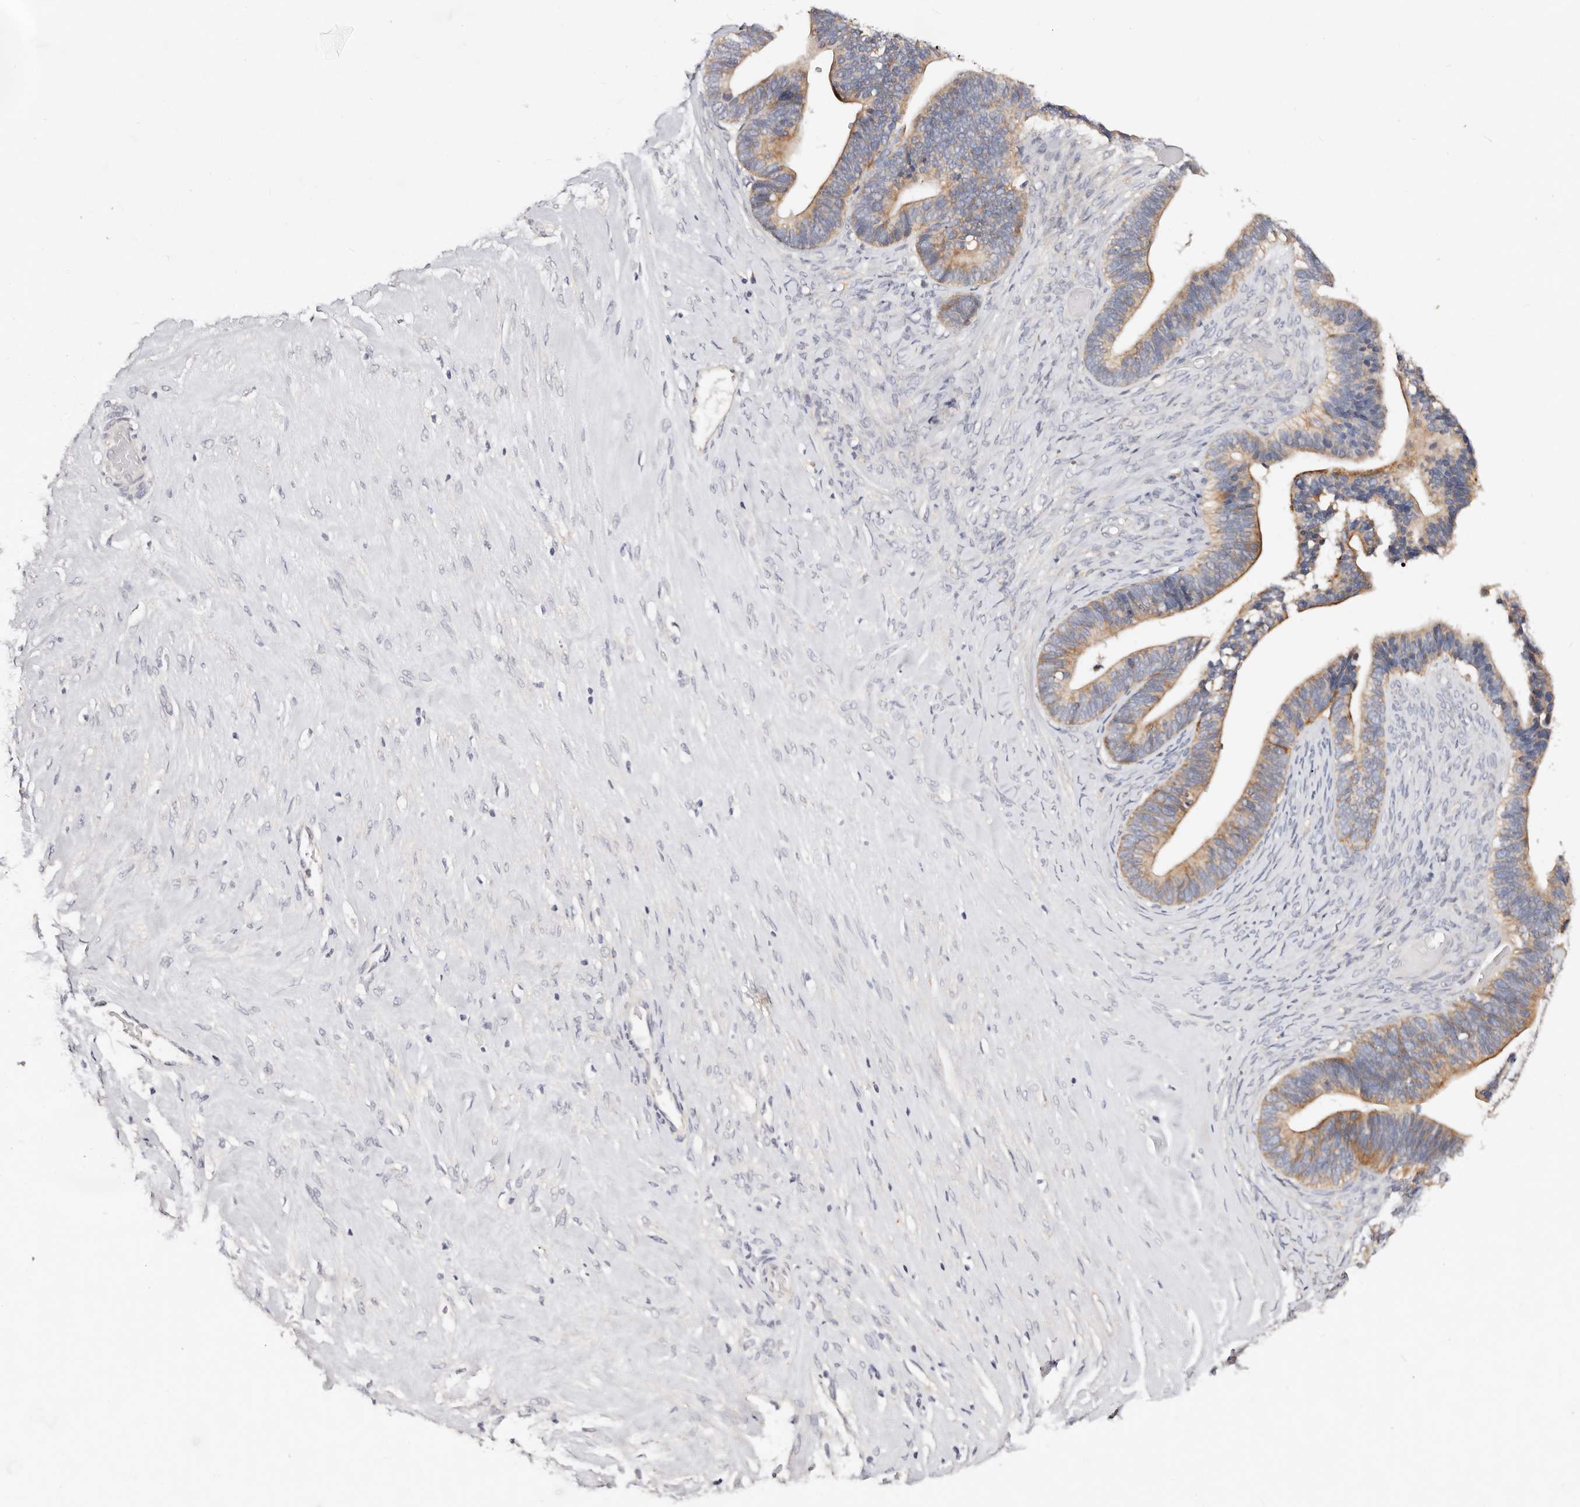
{"staining": {"intensity": "moderate", "quantity": ">75%", "location": "cytoplasmic/membranous"}, "tissue": "ovarian cancer", "cell_type": "Tumor cells", "image_type": "cancer", "snomed": [{"axis": "morphology", "description": "Cystadenocarcinoma, serous, NOS"}, {"axis": "topography", "description": "Ovary"}], "caption": "The photomicrograph demonstrates staining of ovarian cancer, revealing moderate cytoplasmic/membranous protein positivity (brown color) within tumor cells.", "gene": "VIPAS39", "patient": {"sex": "female", "age": 56}}